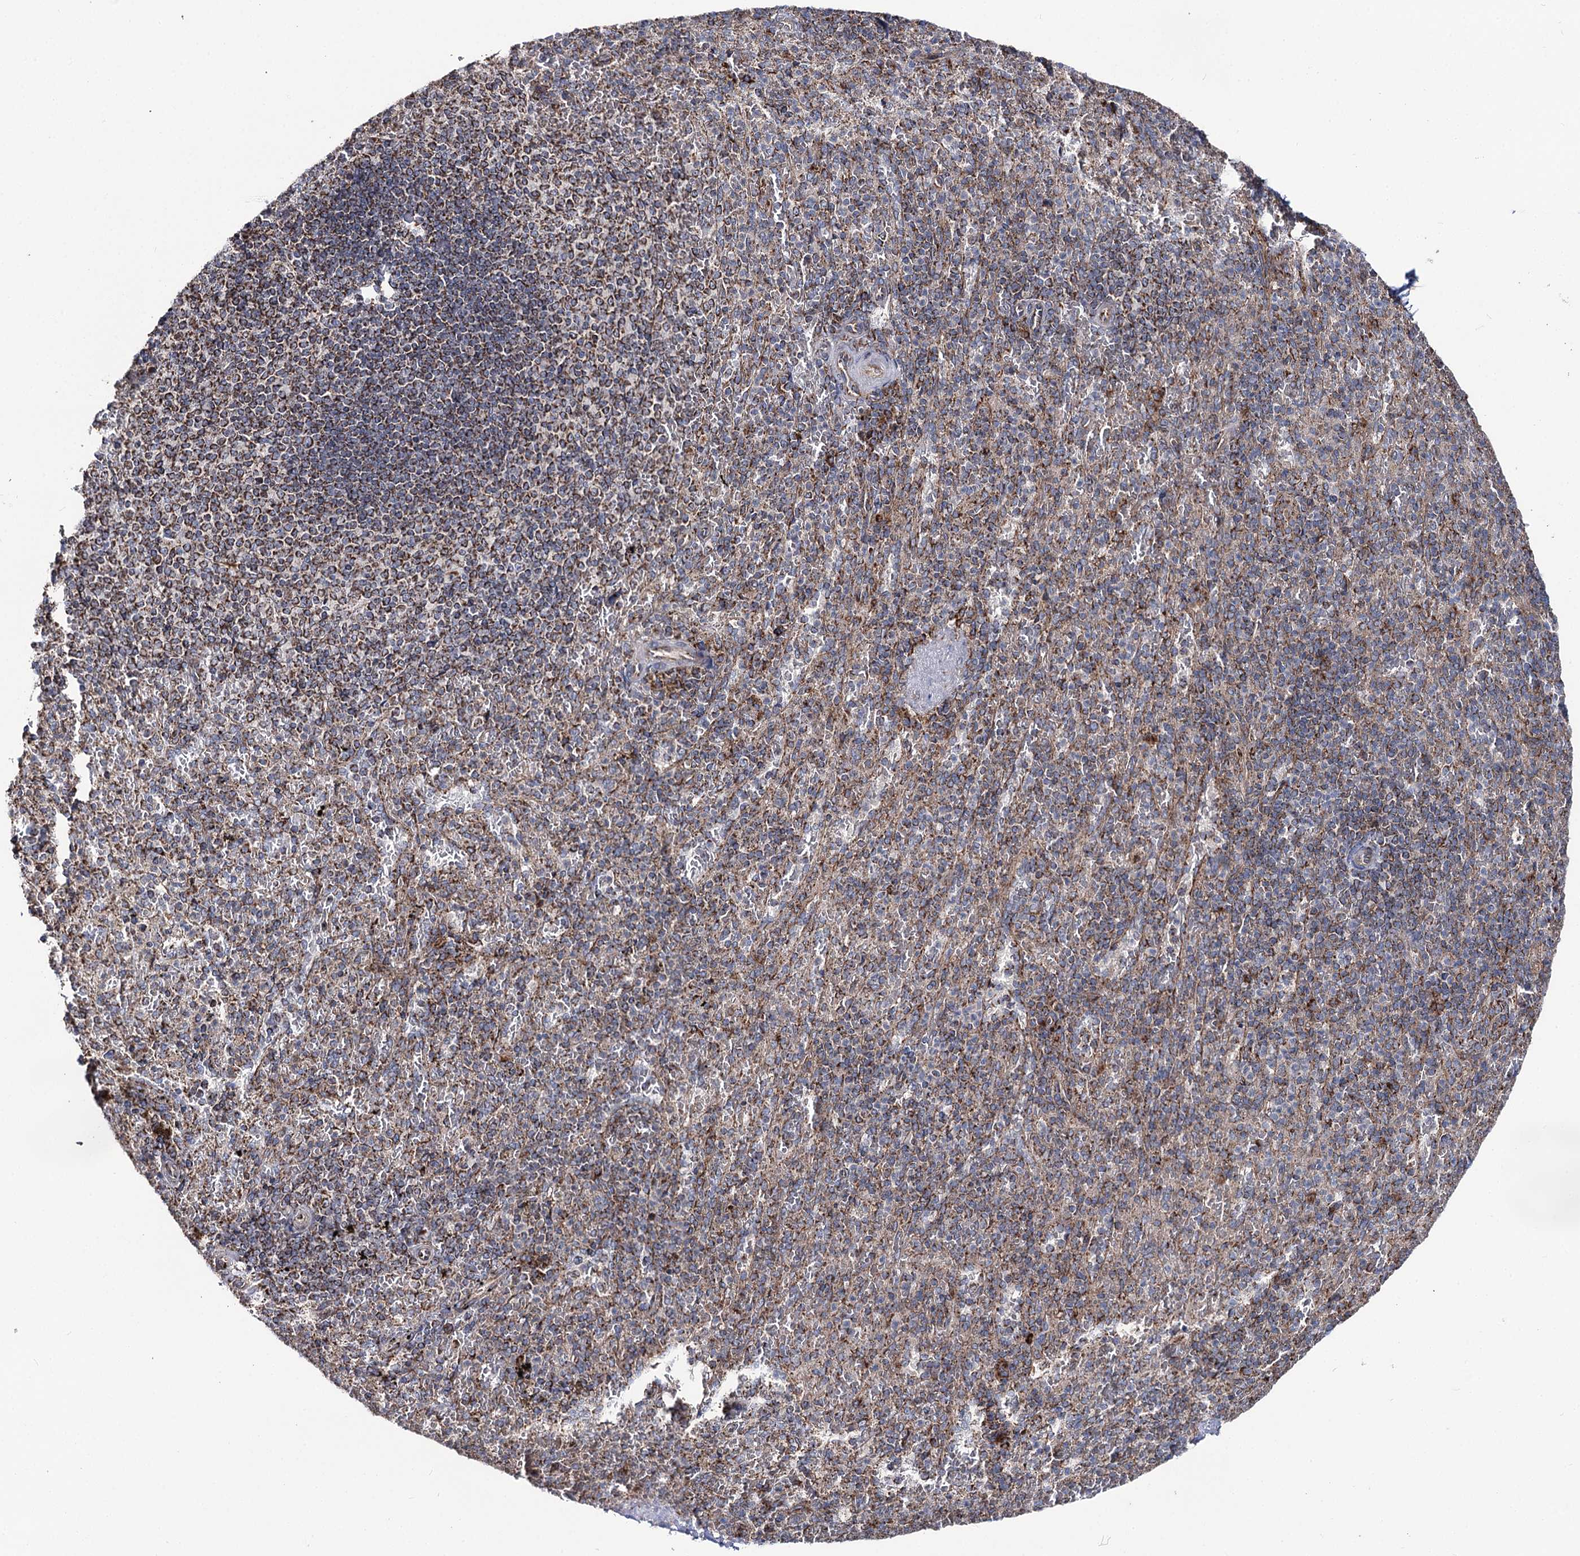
{"staining": {"intensity": "moderate", "quantity": ">75%", "location": "cytoplasmic/membranous"}, "tissue": "spleen", "cell_type": "Cells in red pulp", "image_type": "normal", "snomed": [{"axis": "morphology", "description": "Normal tissue, NOS"}, {"axis": "topography", "description": "Spleen"}], "caption": "Immunohistochemical staining of normal spleen exhibits medium levels of moderate cytoplasmic/membranous expression in about >75% of cells in red pulp.", "gene": "MSANTD2", "patient": {"sex": "male", "age": 82}}